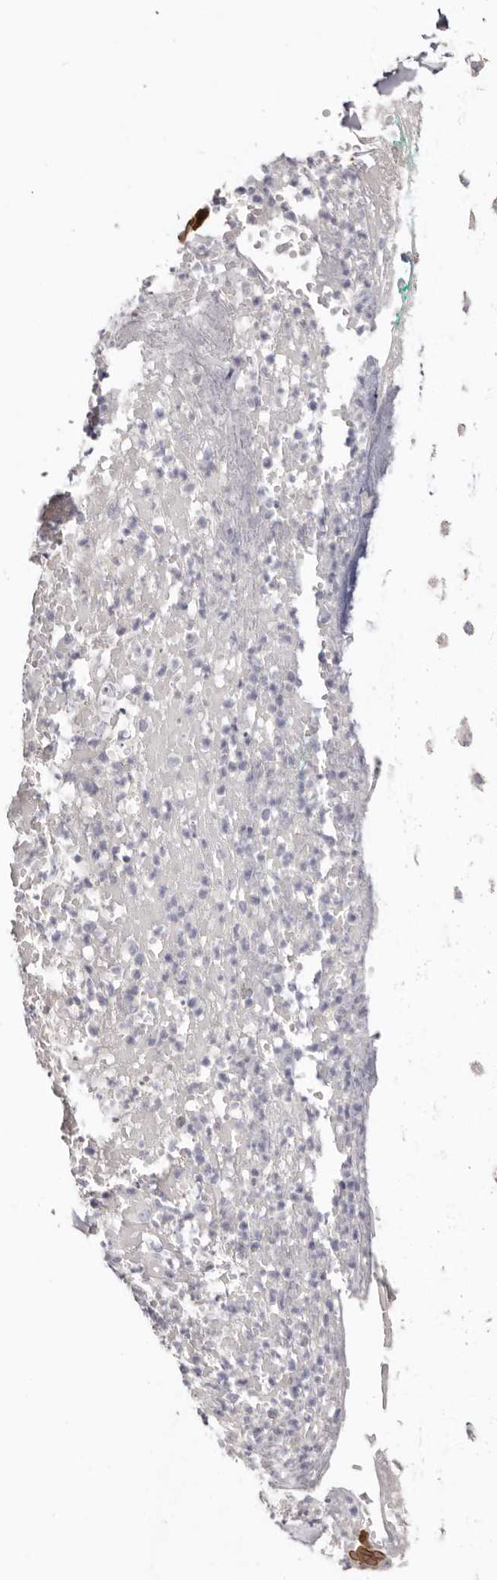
{"staining": {"intensity": "negative", "quantity": "none", "location": "none"}, "tissue": "adipose tissue", "cell_type": "Adipocytes", "image_type": "normal", "snomed": [{"axis": "morphology", "description": "Normal tissue, NOS"}, {"axis": "morphology", "description": "Basal cell carcinoma"}, {"axis": "topography", "description": "Cartilage tissue"}, {"axis": "topography", "description": "Nasopharynx"}, {"axis": "topography", "description": "Oral tissue"}], "caption": "Immunohistochemistry (IHC) of benign adipose tissue reveals no positivity in adipocytes.", "gene": "STK16", "patient": {"sex": "female", "age": 77}}